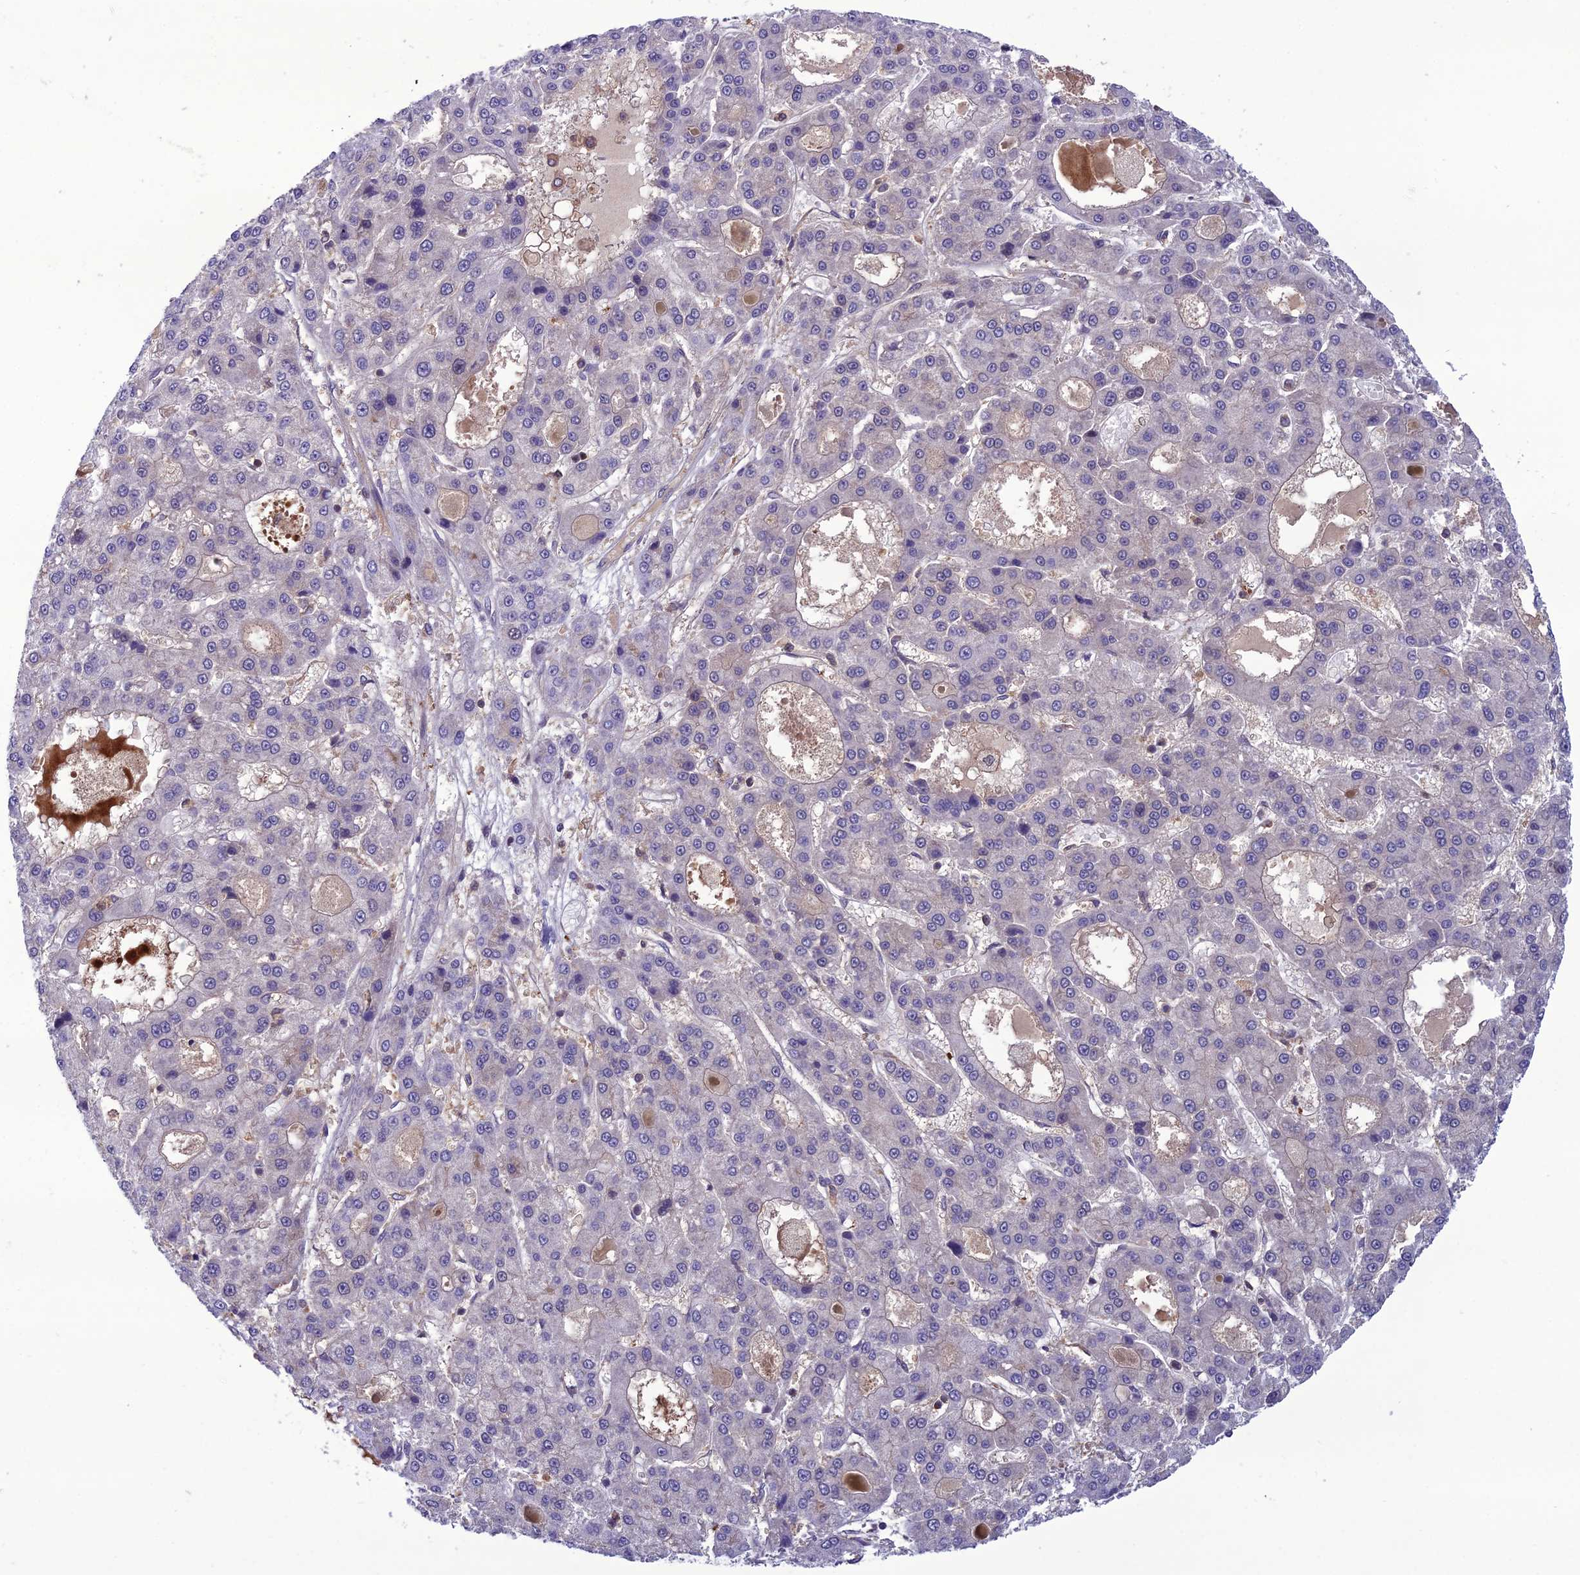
{"staining": {"intensity": "negative", "quantity": "none", "location": "none"}, "tissue": "liver cancer", "cell_type": "Tumor cells", "image_type": "cancer", "snomed": [{"axis": "morphology", "description": "Carcinoma, Hepatocellular, NOS"}, {"axis": "topography", "description": "Liver"}], "caption": "Tumor cells show no significant positivity in hepatocellular carcinoma (liver).", "gene": "GDF6", "patient": {"sex": "male", "age": 70}}